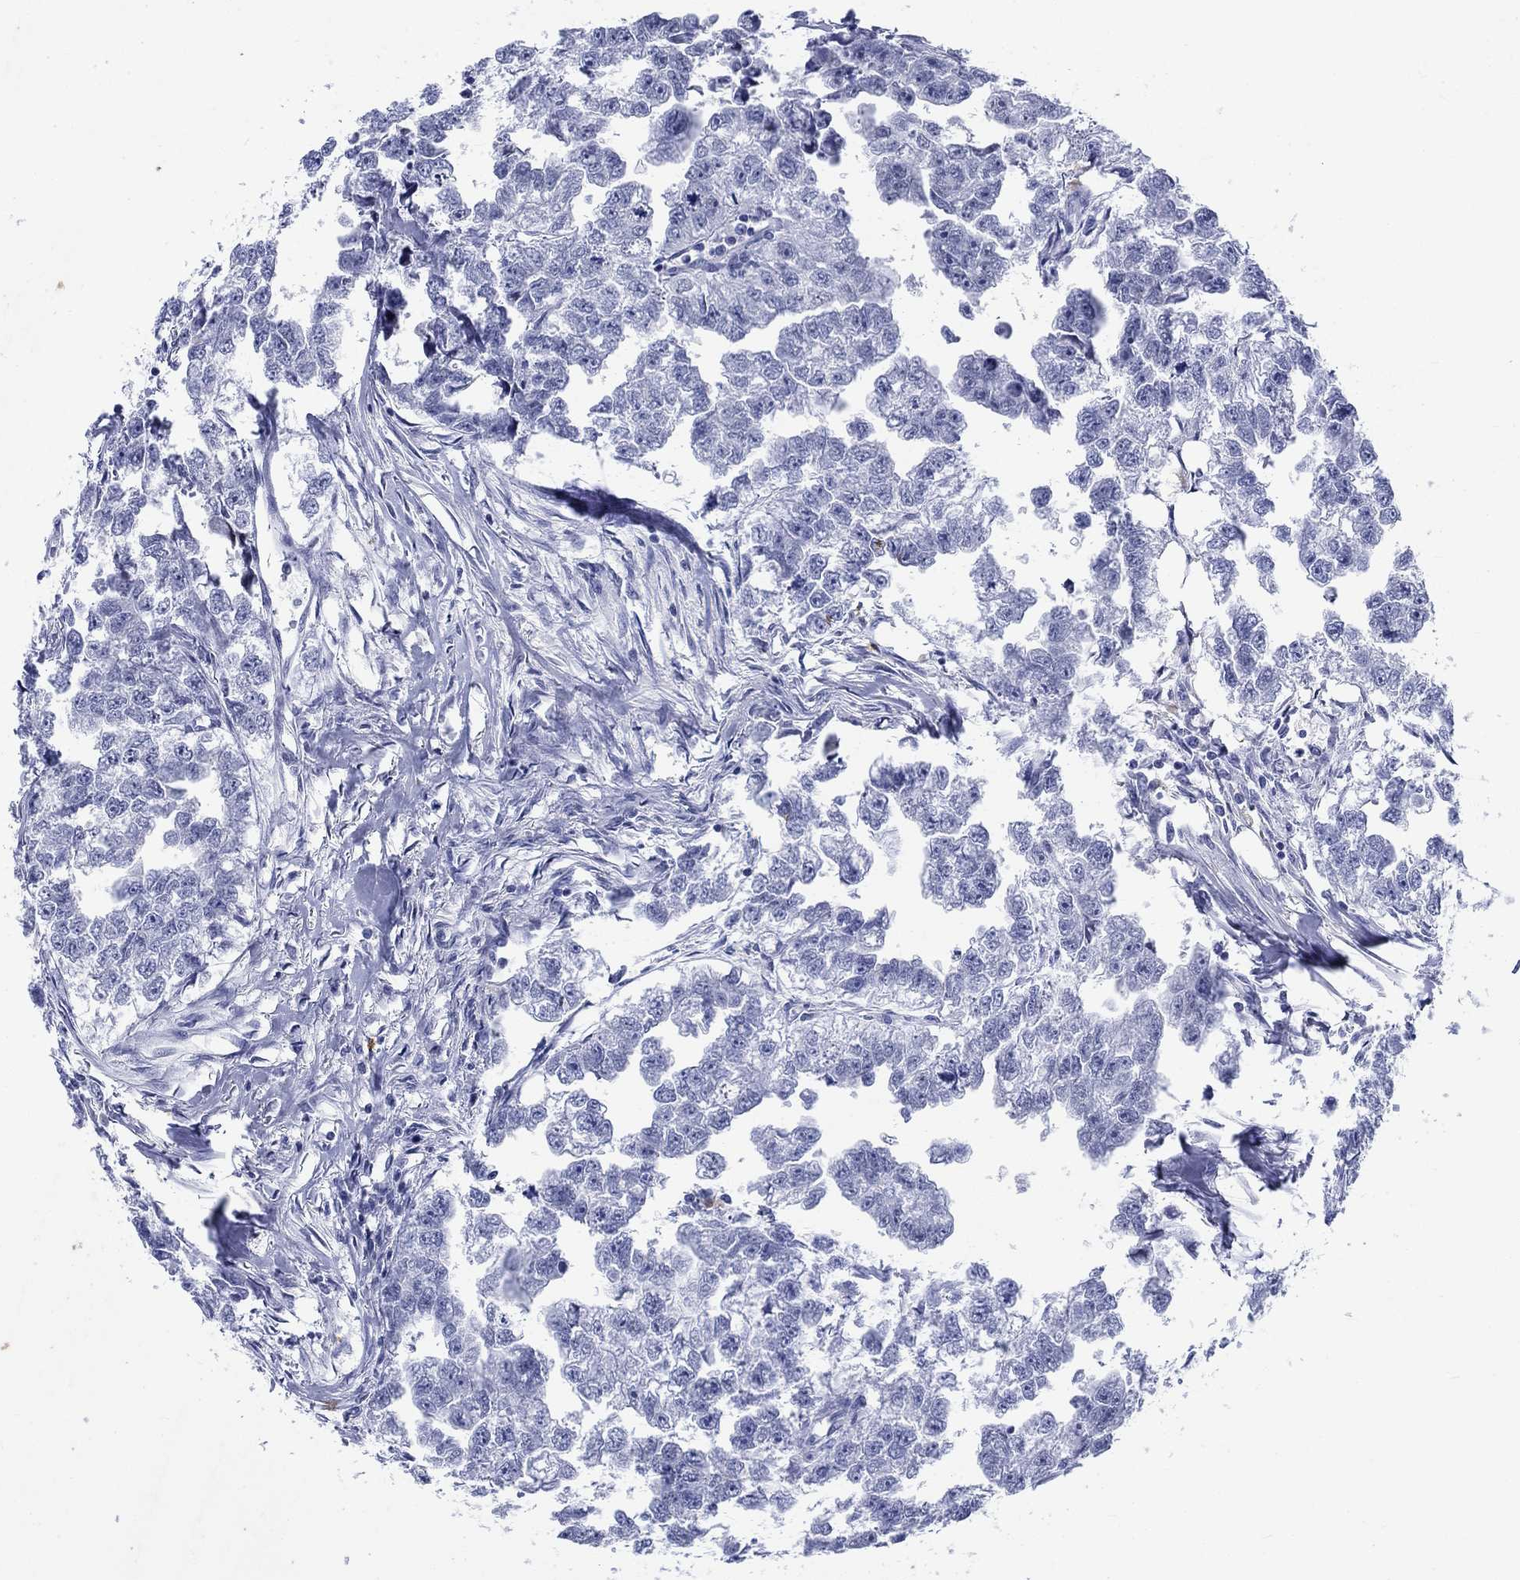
{"staining": {"intensity": "negative", "quantity": "none", "location": "none"}, "tissue": "testis cancer", "cell_type": "Tumor cells", "image_type": "cancer", "snomed": [{"axis": "morphology", "description": "Carcinoma, Embryonal, NOS"}, {"axis": "morphology", "description": "Teratoma, malignant, NOS"}, {"axis": "topography", "description": "Testis"}], "caption": "High magnification brightfield microscopy of testis cancer (malignant teratoma) stained with DAB (brown) and counterstained with hematoxylin (blue): tumor cells show no significant expression. The staining is performed using DAB (3,3'-diaminobenzidine) brown chromogen with nuclei counter-stained in using hematoxylin.", "gene": "KRT76", "patient": {"sex": "male", "age": 44}}